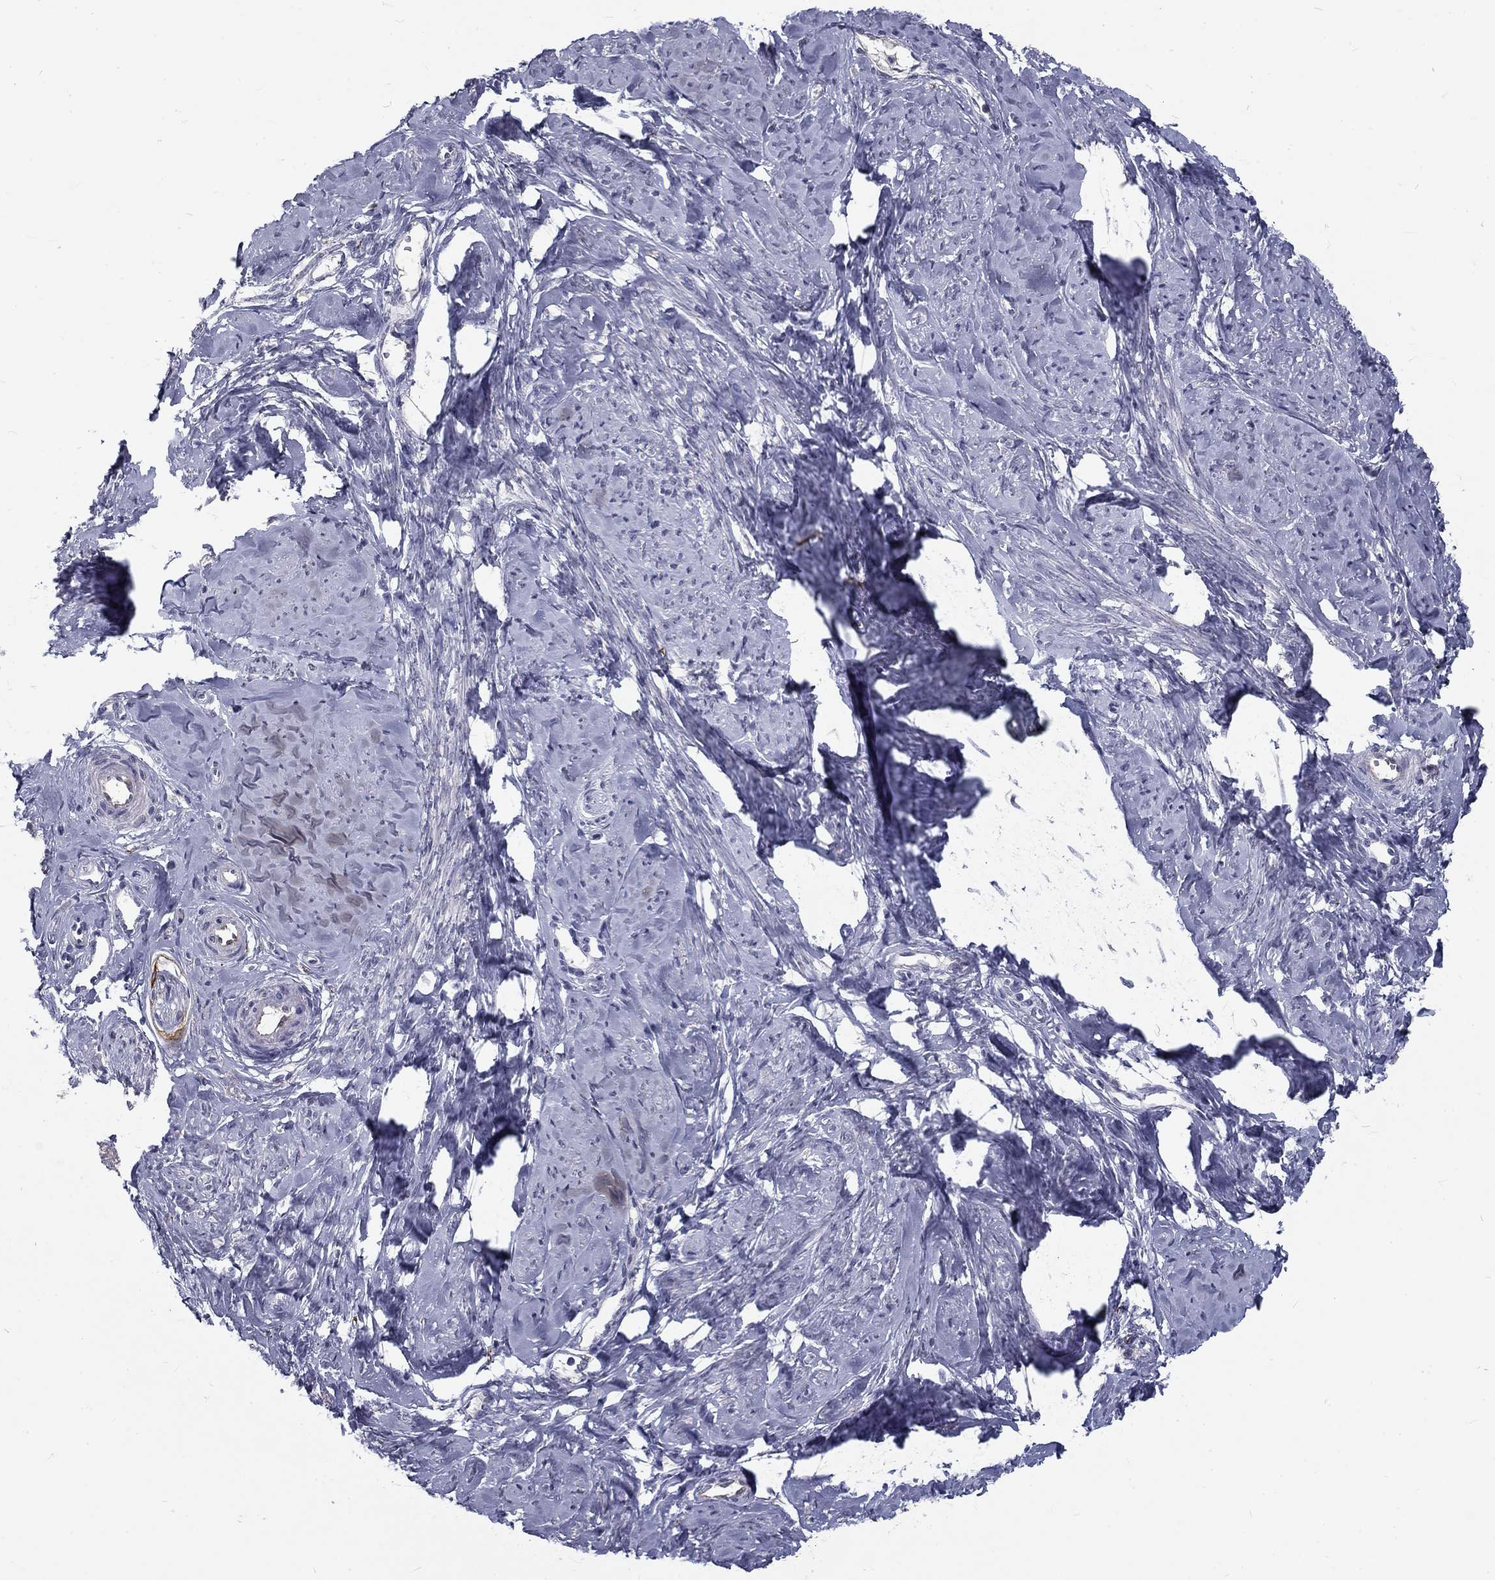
{"staining": {"intensity": "negative", "quantity": "none", "location": "none"}, "tissue": "smooth muscle", "cell_type": "Smooth muscle cells", "image_type": "normal", "snomed": [{"axis": "morphology", "description": "Normal tissue, NOS"}, {"axis": "topography", "description": "Smooth muscle"}], "caption": "IHC histopathology image of unremarkable smooth muscle: smooth muscle stained with DAB shows no significant protein staining in smooth muscle cells.", "gene": "NOS1", "patient": {"sex": "female", "age": 48}}